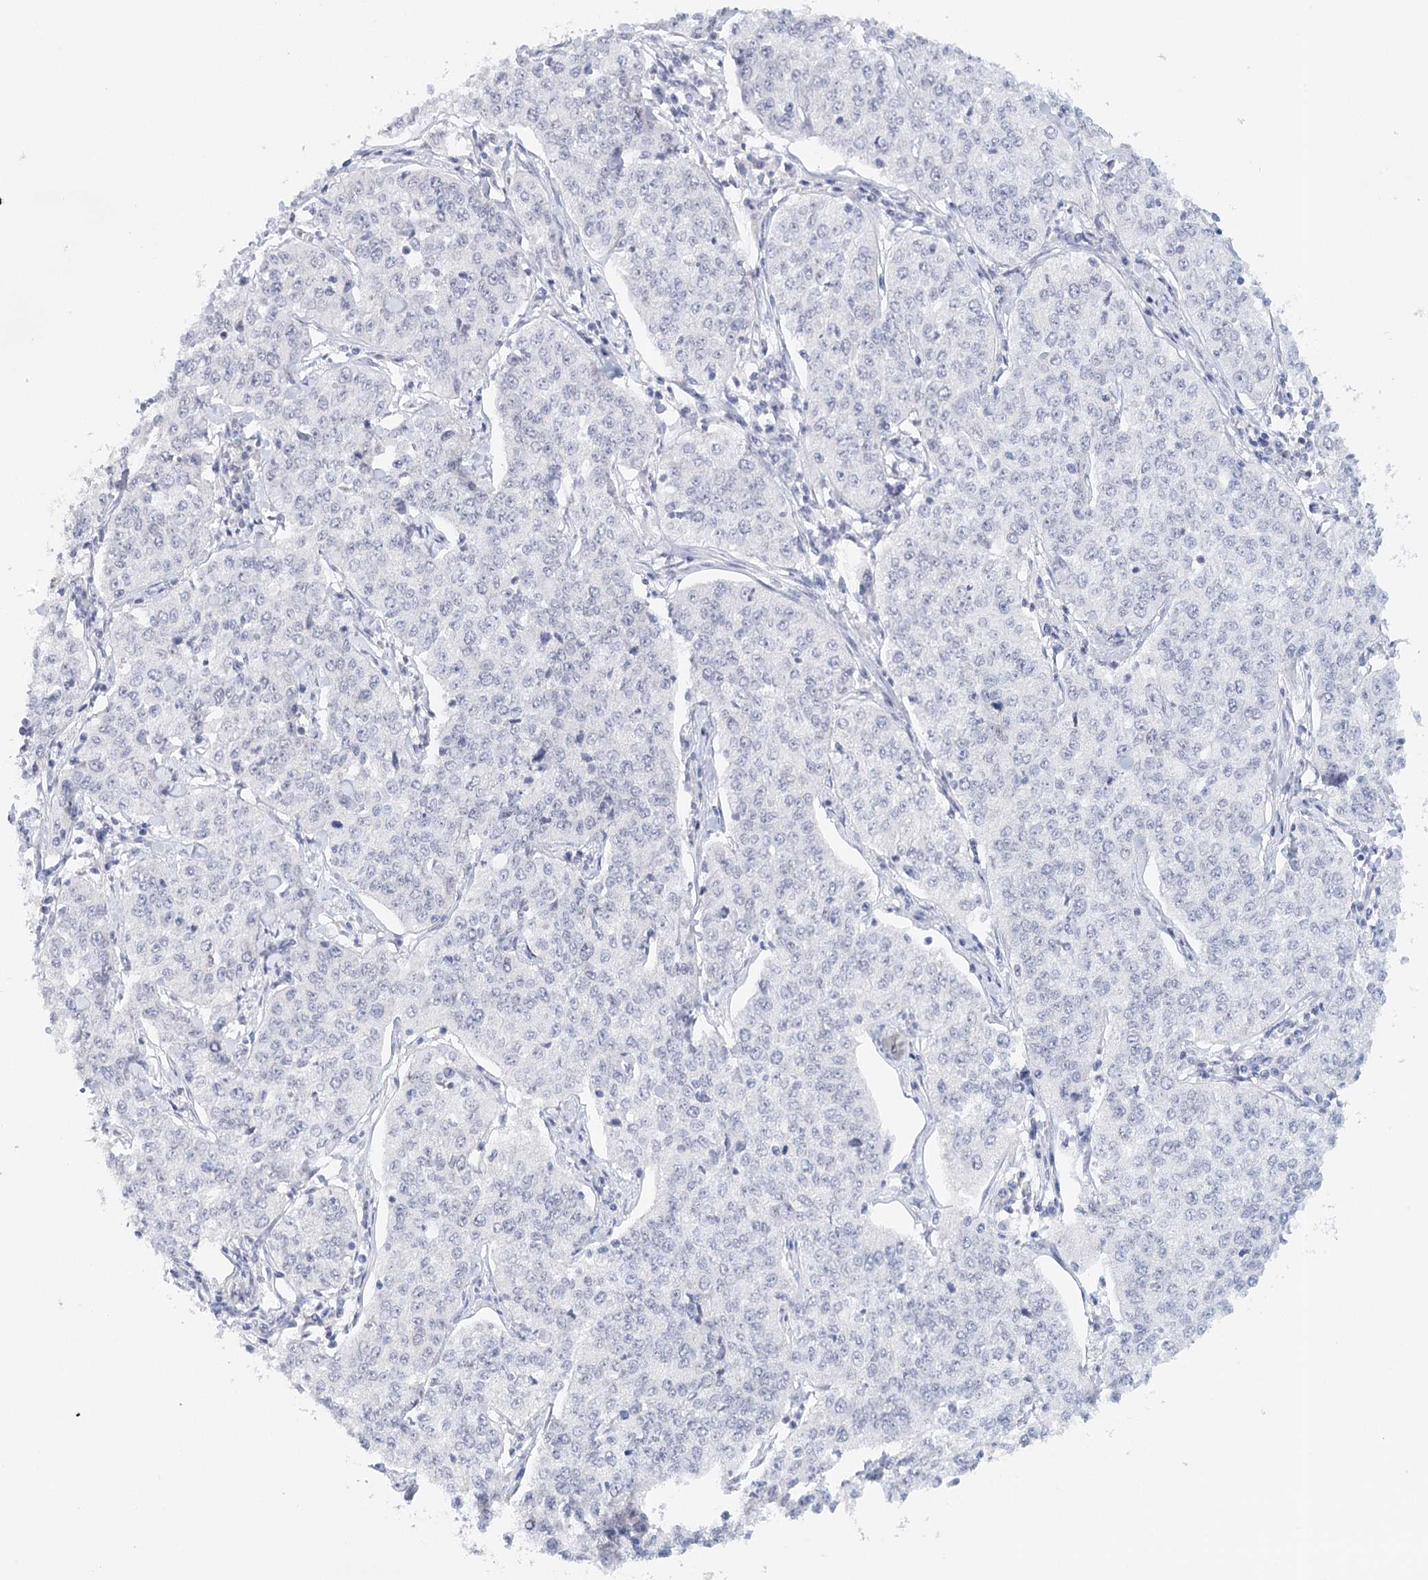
{"staining": {"intensity": "negative", "quantity": "none", "location": "none"}, "tissue": "cervical cancer", "cell_type": "Tumor cells", "image_type": "cancer", "snomed": [{"axis": "morphology", "description": "Squamous cell carcinoma, NOS"}, {"axis": "topography", "description": "Cervix"}], "caption": "A histopathology image of cervical squamous cell carcinoma stained for a protein demonstrates no brown staining in tumor cells.", "gene": "HSPA4L", "patient": {"sex": "female", "age": 35}}